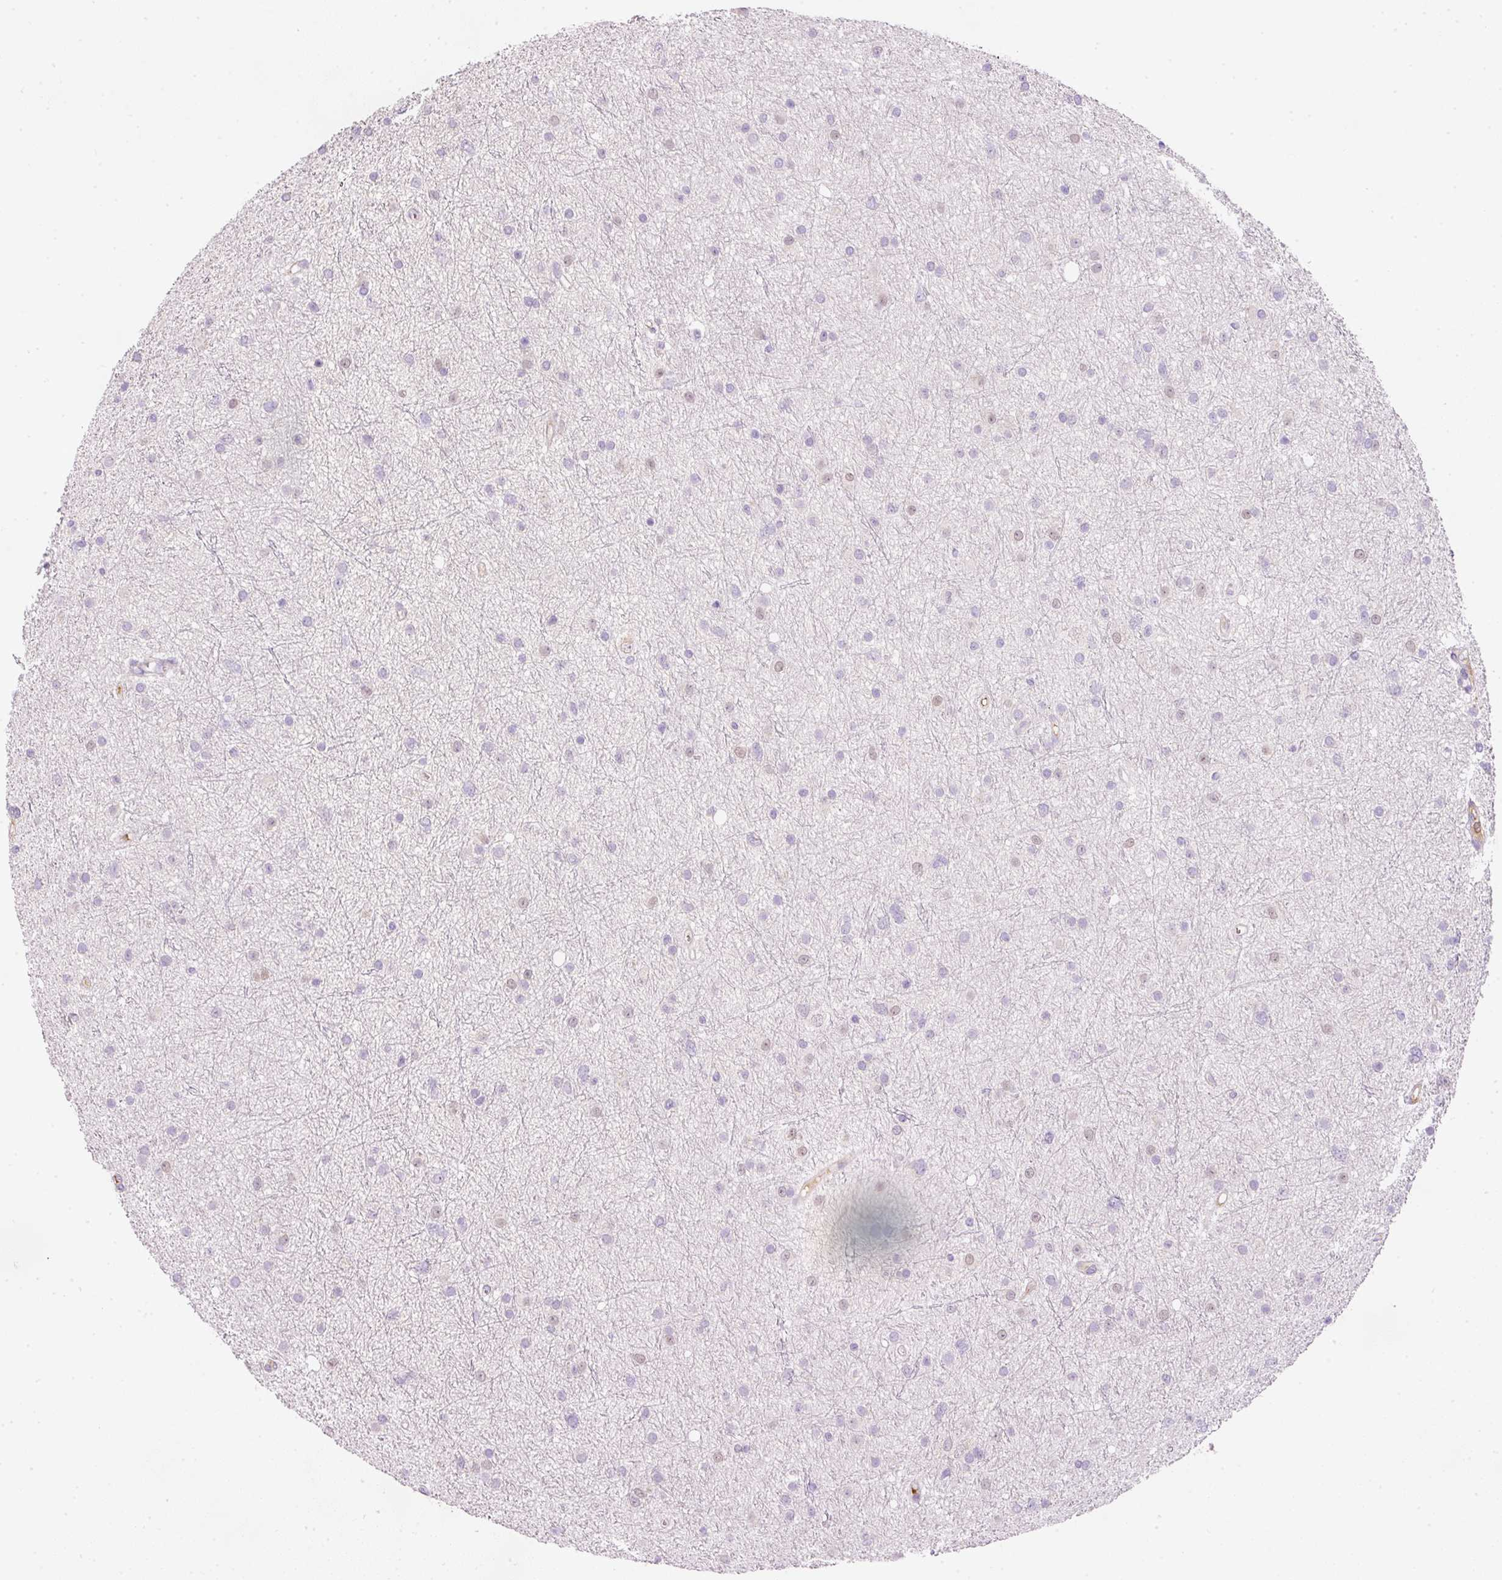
{"staining": {"intensity": "weak", "quantity": "<25%", "location": "nuclear"}, "tissue": "glioma", "cell_type": "Tumor cells", "image_type": "cancer", "snomed": [{"axis": "morphology", "description": "Glioma, malignant, Low grade"}, {"axis": "topography", "description": "Cerebral cortex"}], "caption": "The immunohistochemistry photomicrograph has no significant positivity in tumor cells of glioma tissue.", "gene": "KPNA5", "patient": {"sex": "female", "age": 39}}